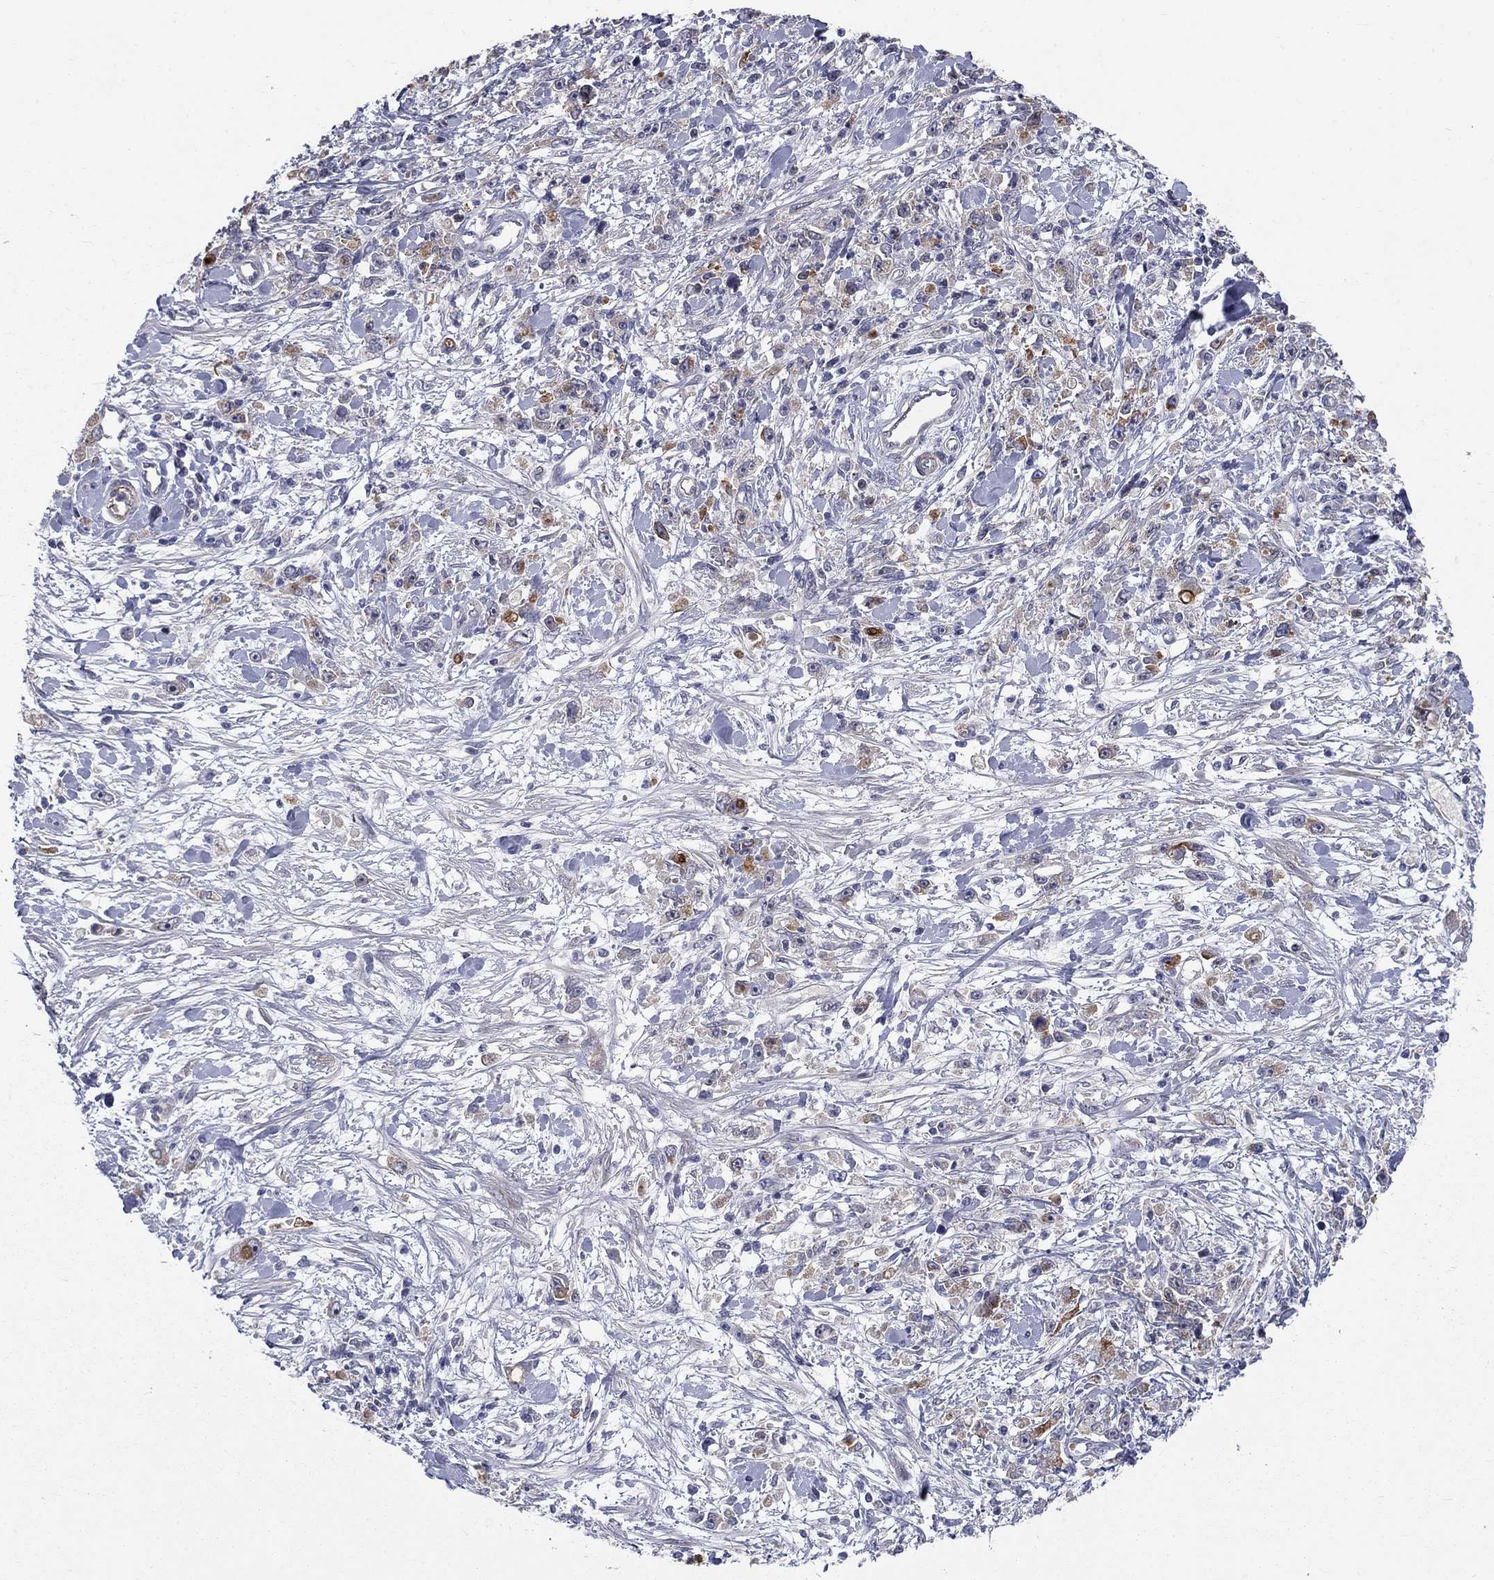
{"staining": {"intensity": "strong", "quantity": "<25%", "location": "cytoplasmic/membranous"}, "tissue": "stomach cancer", "cell_type": "Tumor cells", "image_type": "cancer", "snomed": [{"axis": "morphology", "description": "Adenocarcinoma, NOS"}, {"axis": "topography", "description": "Stomach"}], "caption": "Stomach cancer stained with a protein marker displays strong staining in tumor cells.", "gene": "SLC1A1", "patient": {"sex": "female", "age": 59}}